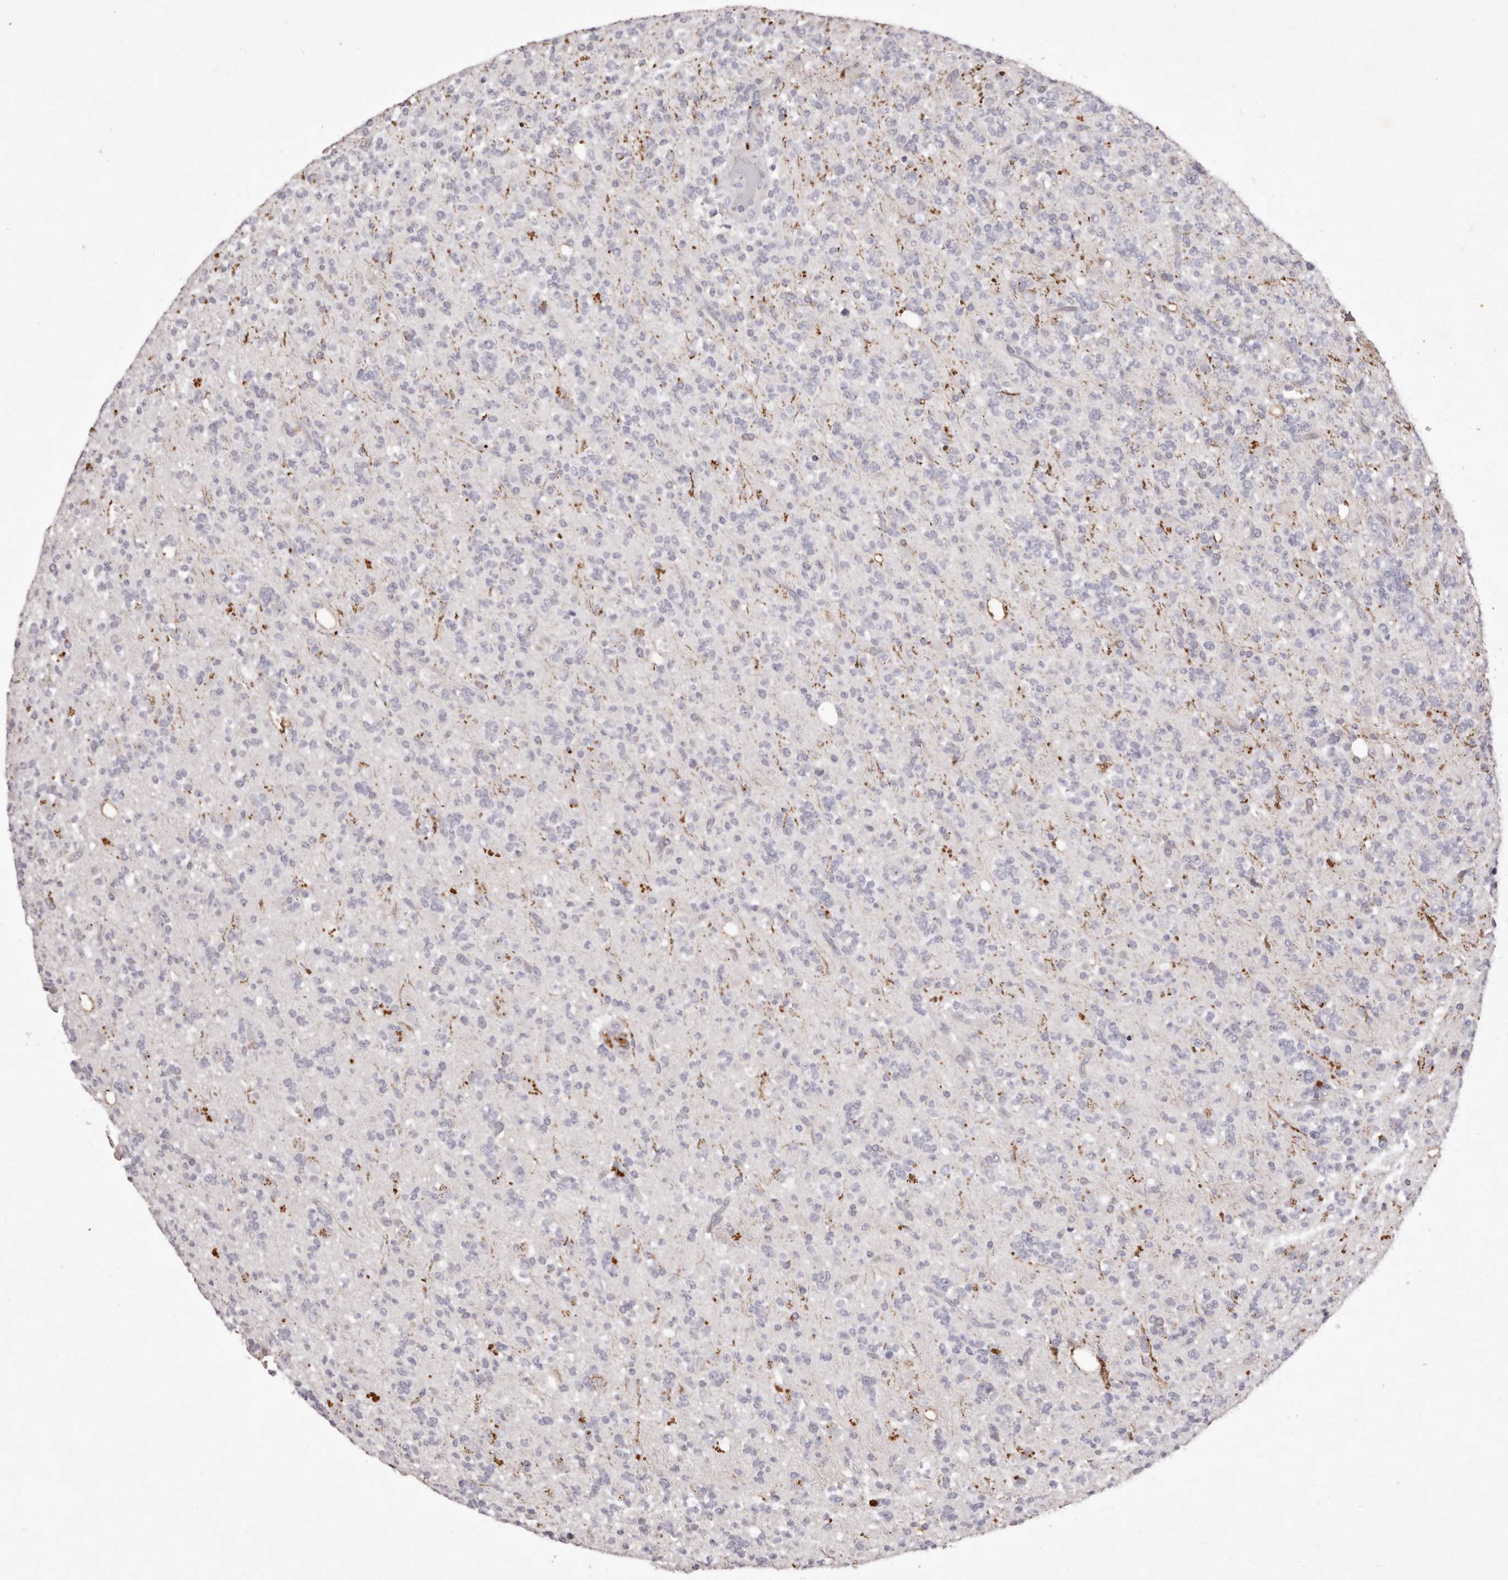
{"staining": {"intensity": "negative", "quantity": "none", "location": "none"}, "tissue": "glioma", "cell_type": "Tumor cells", "image_type": "cancer", "snomed": [{"axis": "morphology", "description": "Glioma, malignant, High grade"}, {"axis": "topography", "description": "Brain"}], "caption": "Immunohistochemistry (IHC) photomicrograph of neoplastic tissue: human glioma stained with DAB (3,3'-diaminobenzidine) exhibits no significant protein expression in tumor cells.", "gene": "GARNL3", "patient": {"sex": "female", "age": 62}}